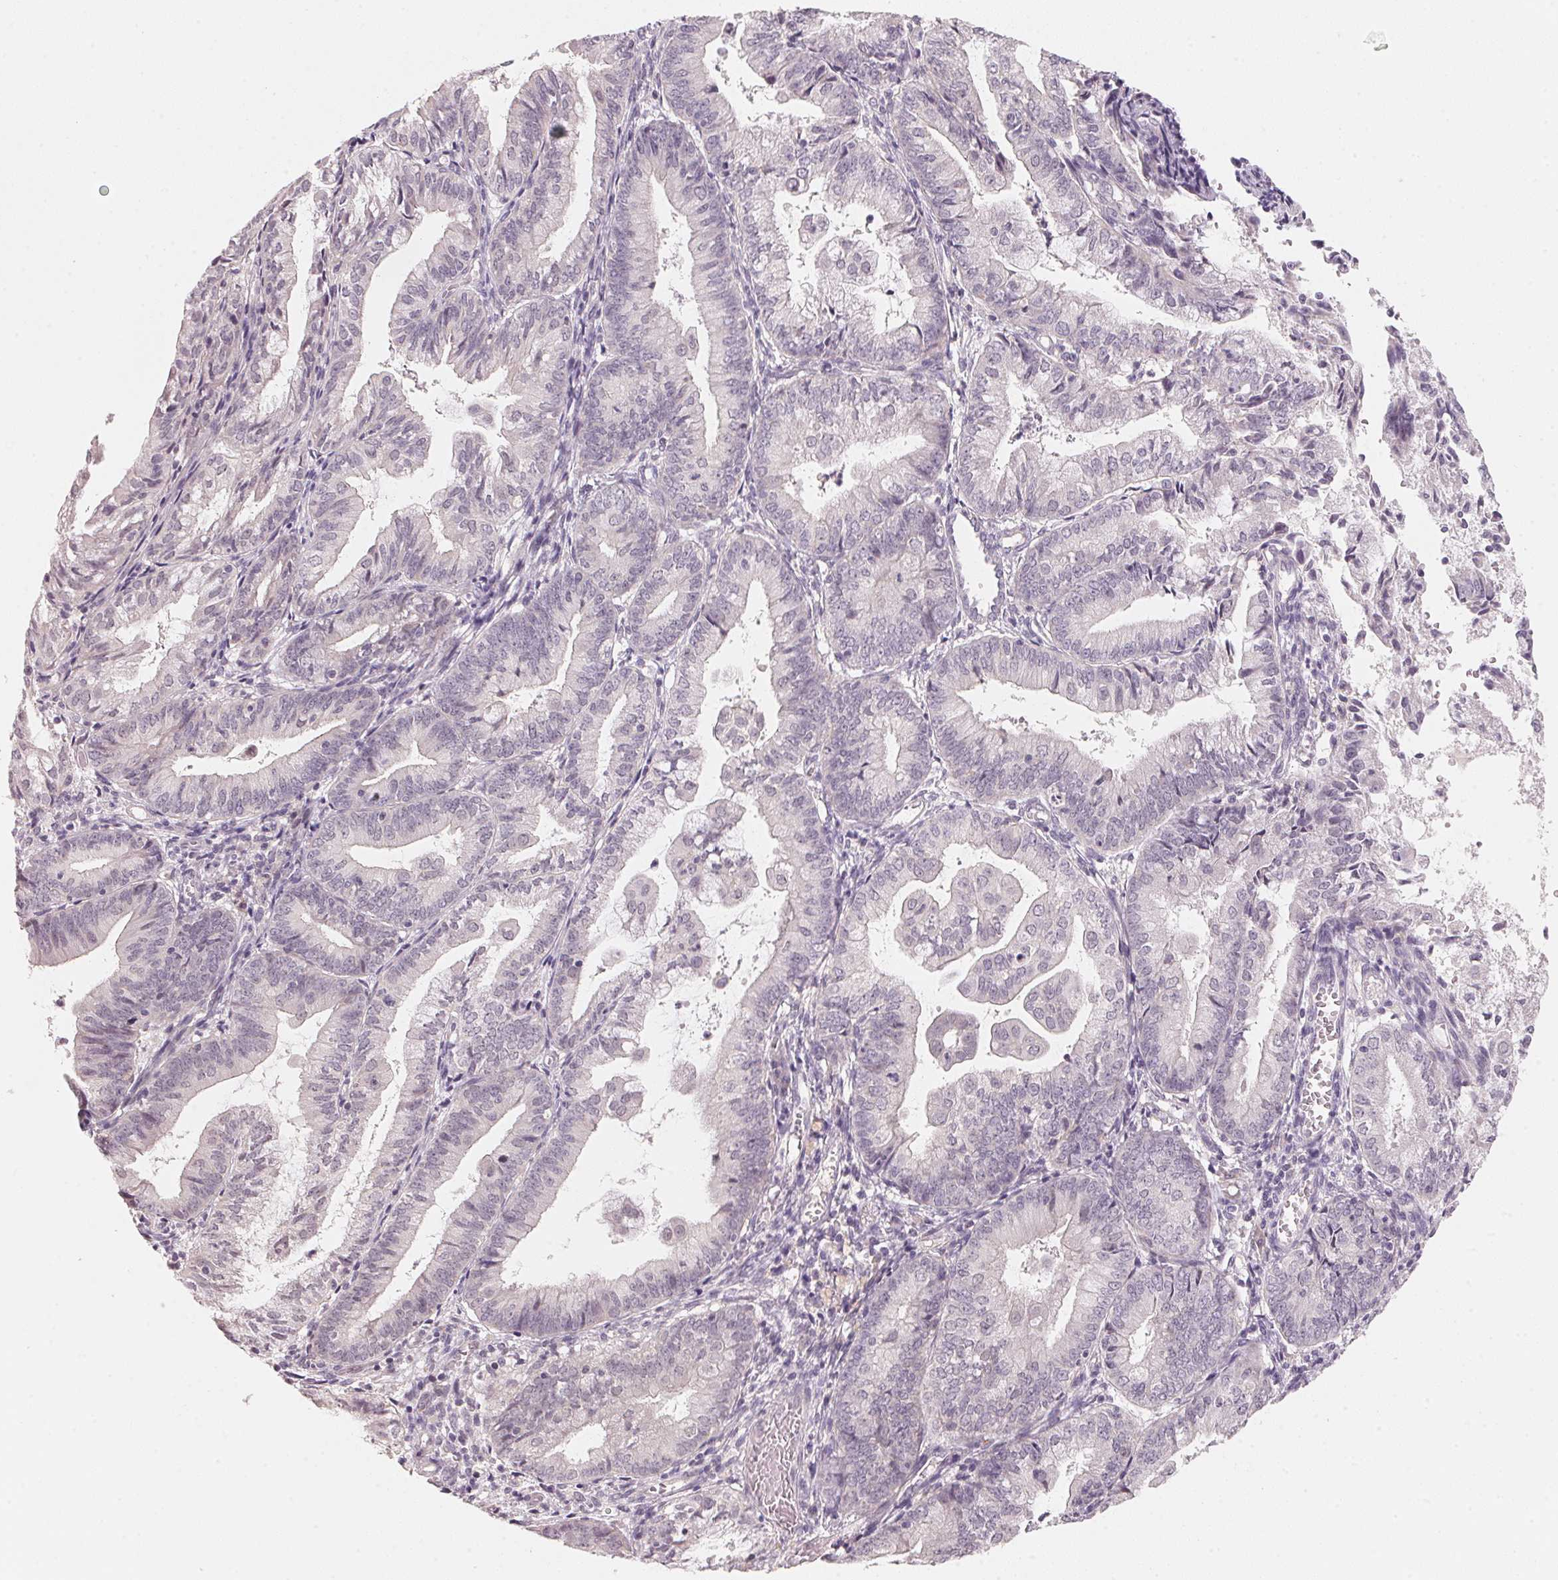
{"staining": {"intensity": "negative", "quantity": "none", "location": "none"}, "tissue": "endometrial cancer", "cell_type": "Tumor cells", "image_type": "cancer", "snomed": [{"axis": "morphology", "description": "Adenocarcinoma, NOS"}, {"axis": "topography", "description": "Endometrium"}], "caption": "This photomicrograph is of endometrial adenocarcinoma stained with IHC to label a protein in brown with the nuclei are counter-stained blue. There is no staining in tumor cells.", "gene": "ANKRD31", "patient": {"sex": "female", "age": 55}}